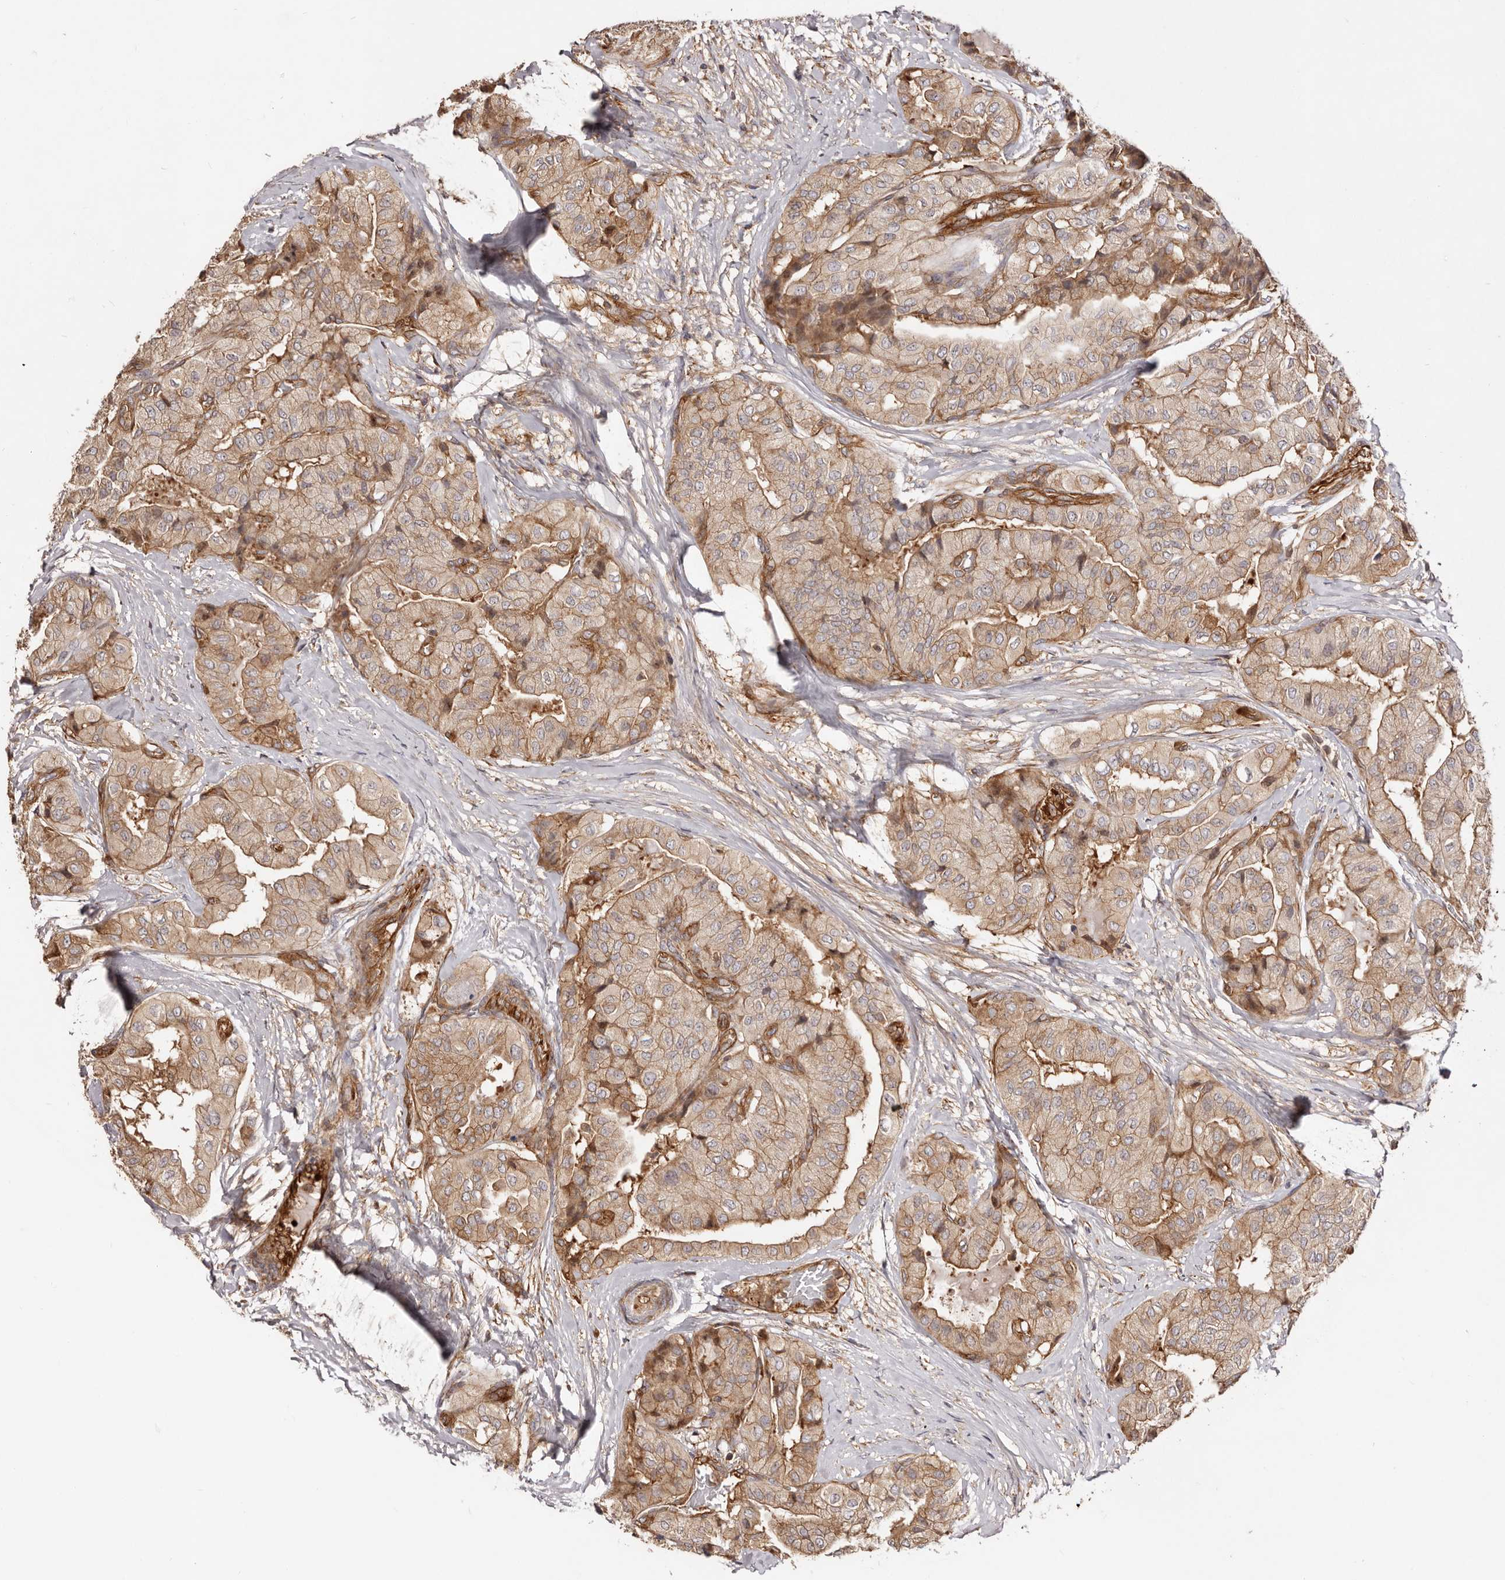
{"staining": {"intensity": "moderate", "quantity": ">75%", "location": "cytoplasmic/membranous"}, "tissue": "thyroid cancer", "cell_type": "Tumor cells", "image_type": "cancer", "snomed": [{"axis": "morphology", "description": "Papillary adenocarcinoma, NOS"}, {"axis": "topography", "description": "Thyroid gland"}], "caption": "Thyroid cancer stained with a protein marker shows moderate staining in tumor cells.", "gene": "RPS6", "patient": {"sex": "female", "age": 59}}